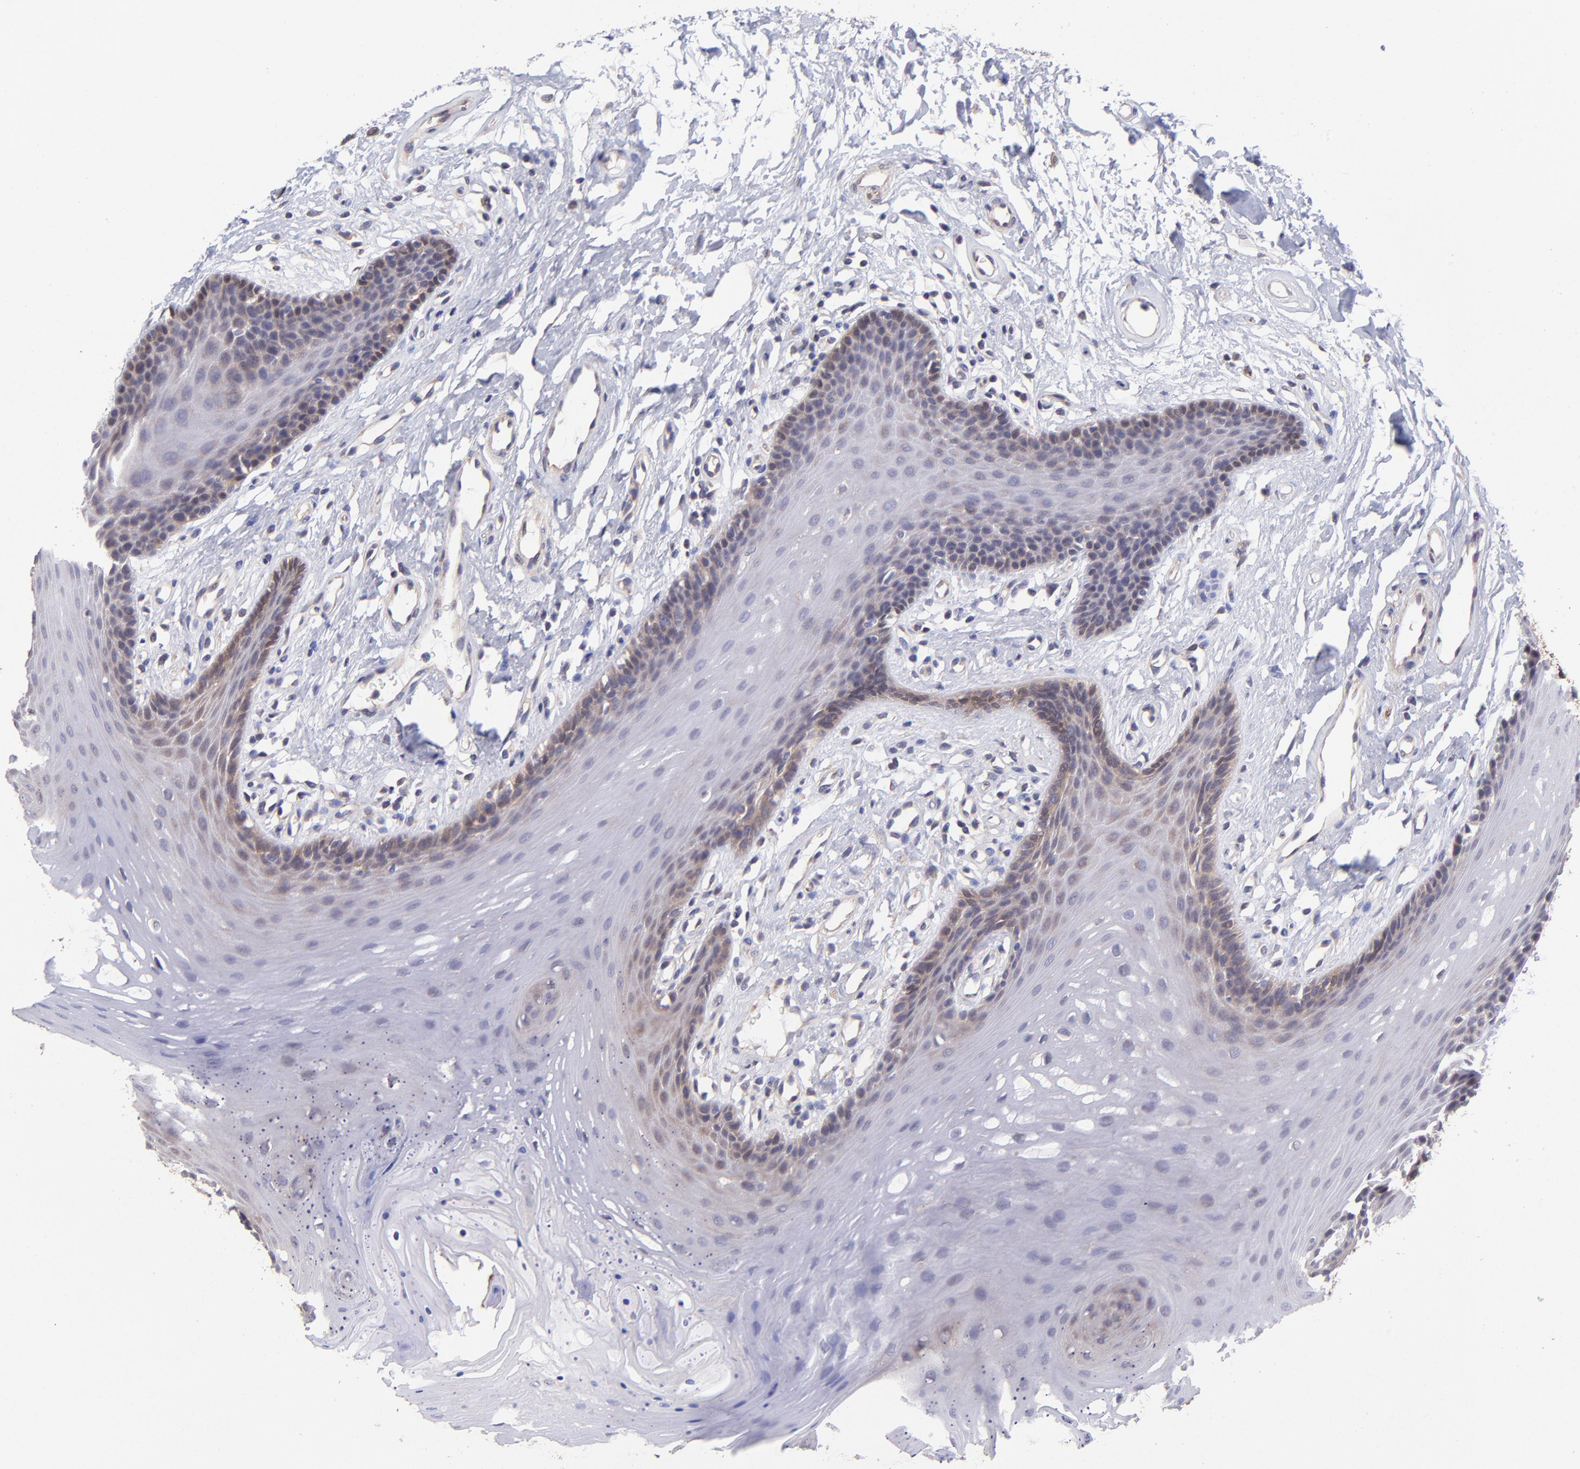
{"staining": {"intensity": "weak", "quantity": "<25%", "location": "cytoplasmic/membranous"}, "tissue": "oral mucosa", "cell_type": "Squamous epithelial cells", "image_type": "normal", "snomed": [{"axis": "morphology", "description": "Normal tissue, NOS"}, {"axis": "topography", "description": "Oral tissue"}], "caption": "This is a micrograph of IHC staining of normal oral mucosa, which shows no expression in squamous epithelial cells.", "gene": "NSF", "patient": {"sex": "male", "age": 62}}